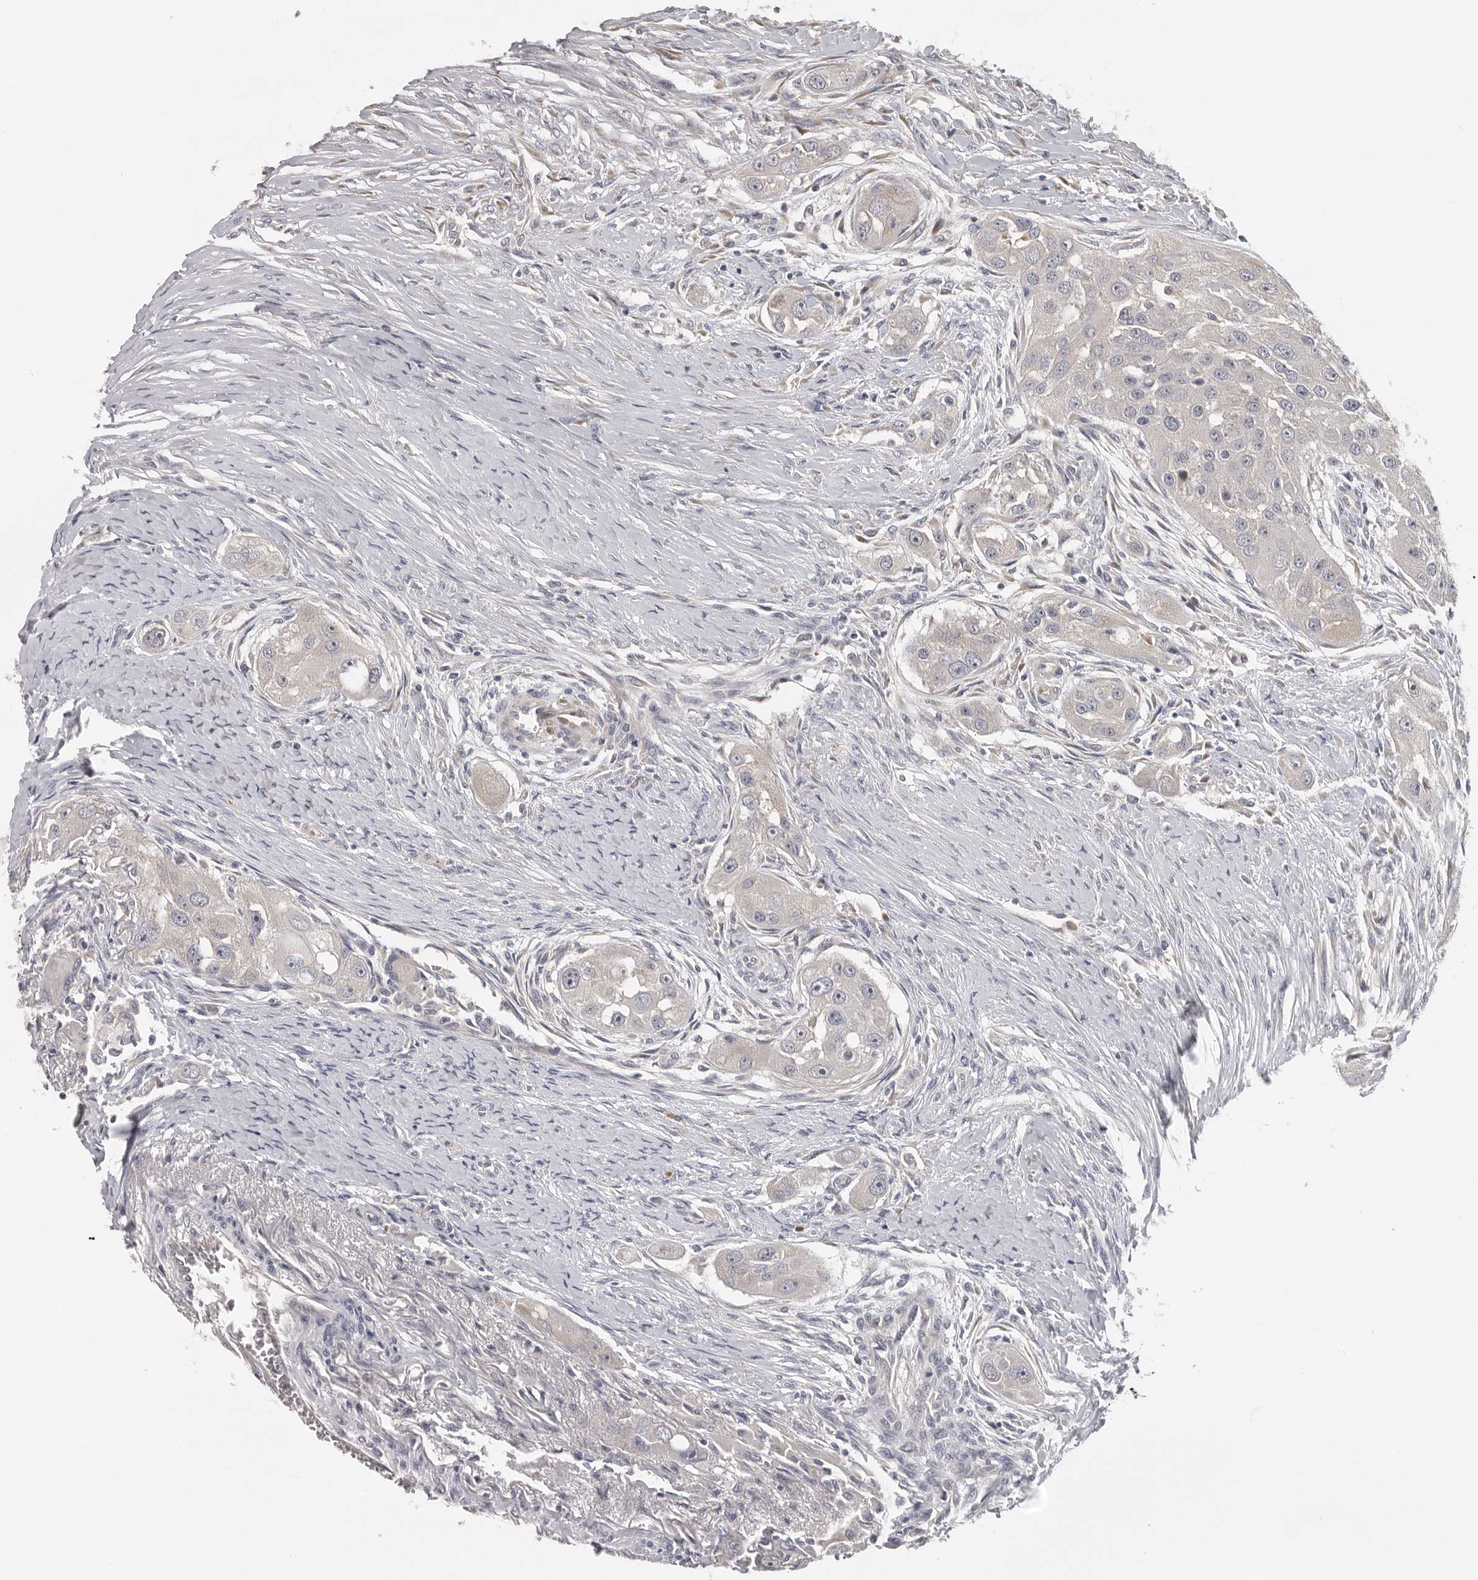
{"staining": {"intensity": "negative", "quantity": "none", "location": "none"}, "tissue": "head and neck cancer", "cell_type": "Tumor cells", "image_type": "cancer", "snomed": [{"axis": "morphology", "description": "Normal tissue, NOS"}, {"axis": "morphology", "description": "Squamous cell carcinoma, NOS"}, {"axis": "topography", "description": "Skeletal muscle"}, {"axis": "topography", "description": "Head-Neck"}], "caption": "This is a photomicrograph of immunohistochemistry staining of head and neck cancer (squamous cell carcinoma), which shows no expression in tumor cells. Nuclei are stained in blue.", "gene": "KIF2B", "patient": {"sex": "male", "age": 51}}